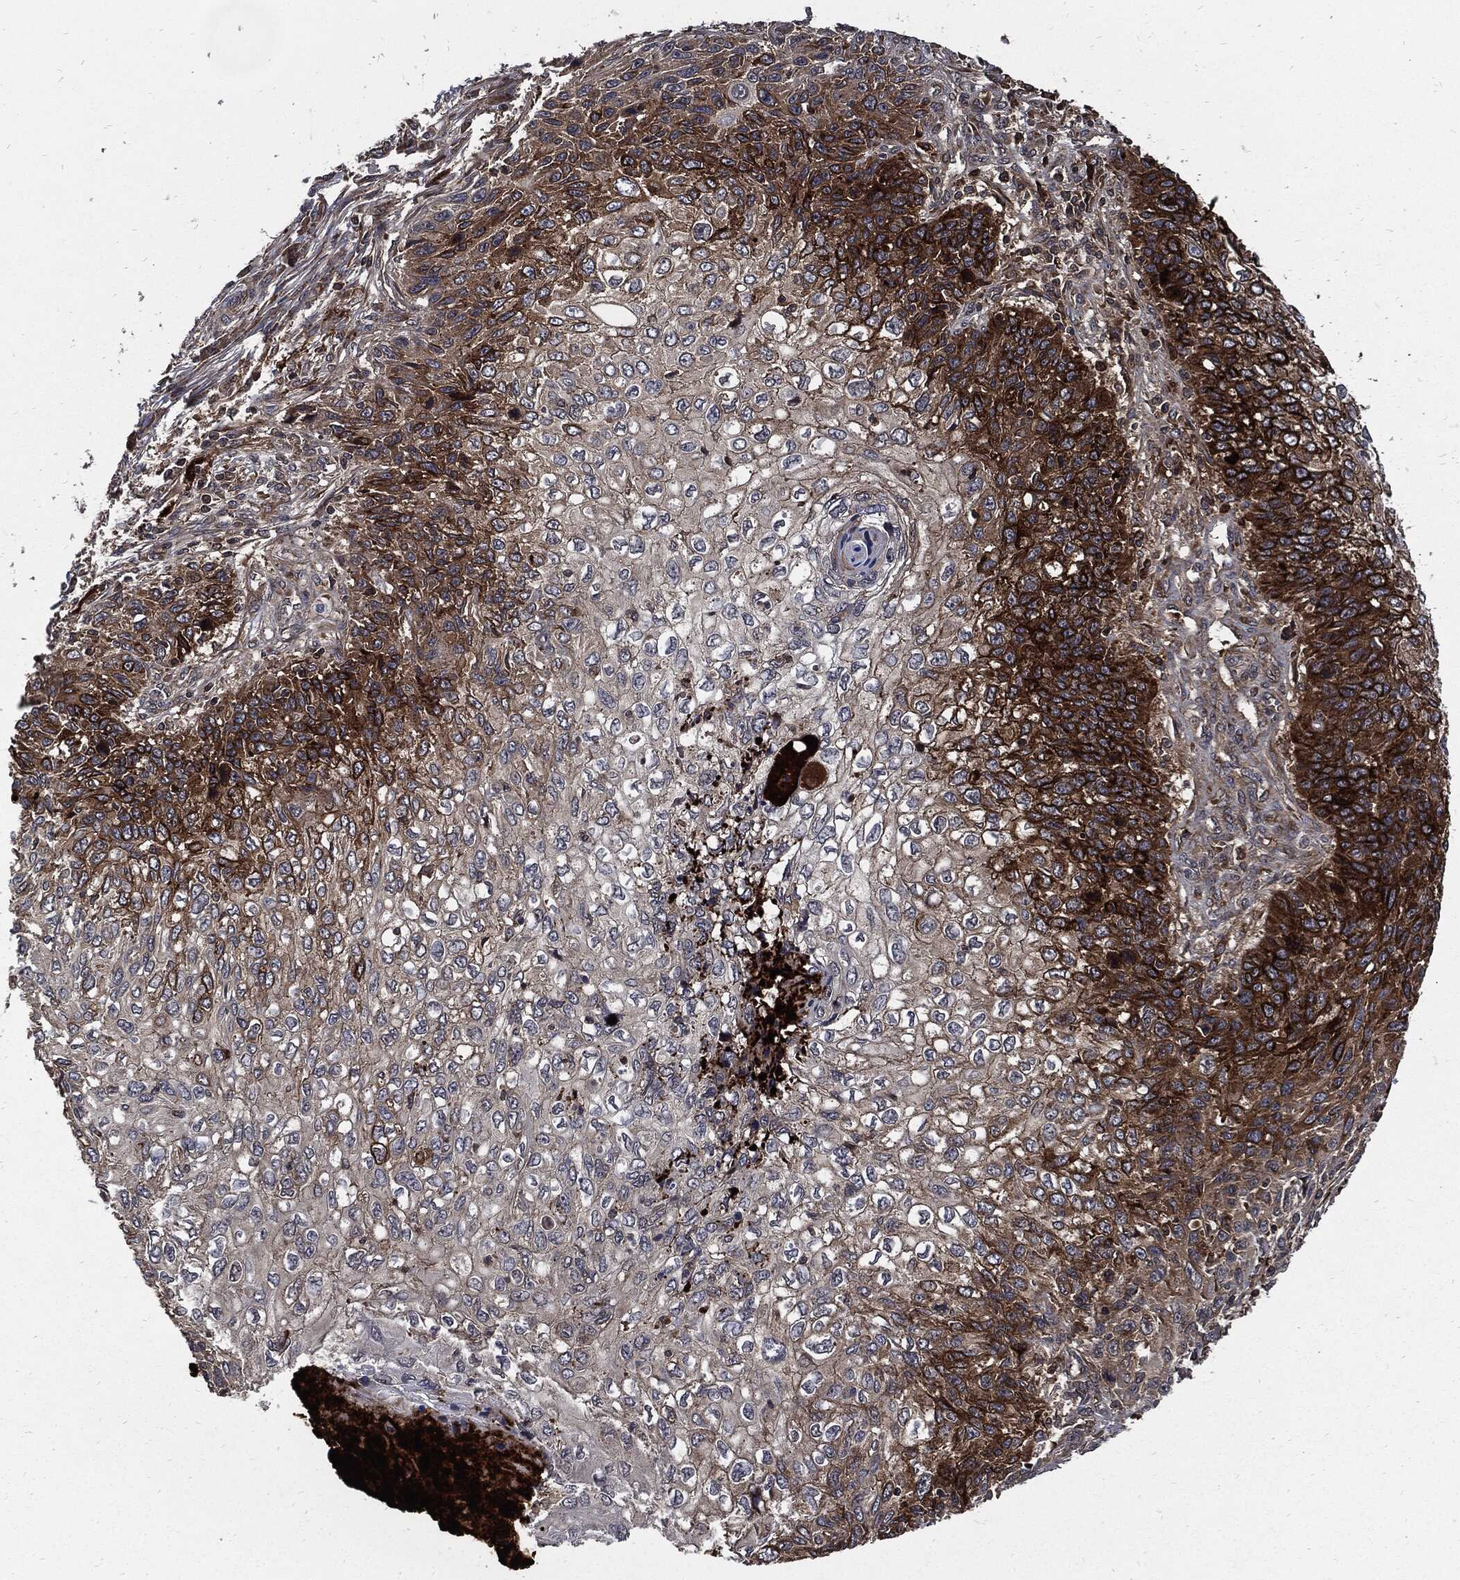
{"staining": {"intensity": "strong", "quantity": "25%-75%", "location": "cytoplasmic/membranous"}, "tissue": "skin cancer", "cell_type": "Tumor cells", "image_type": "cancer", "snomed": [{"axis": "morphology", "description": "Squamous cell carcinoma, NOS"}, {"axis": "topography", "description": "Skin"}], "caption": "An IHC photomicrograph of neoplastic tissue is shown. Protein staining in brown shows strong cytoplasmic/membranous positivity in skin cancer within tumor cells.", "gene": "CLU", "patient": {"sex": "male", "age": 92}}